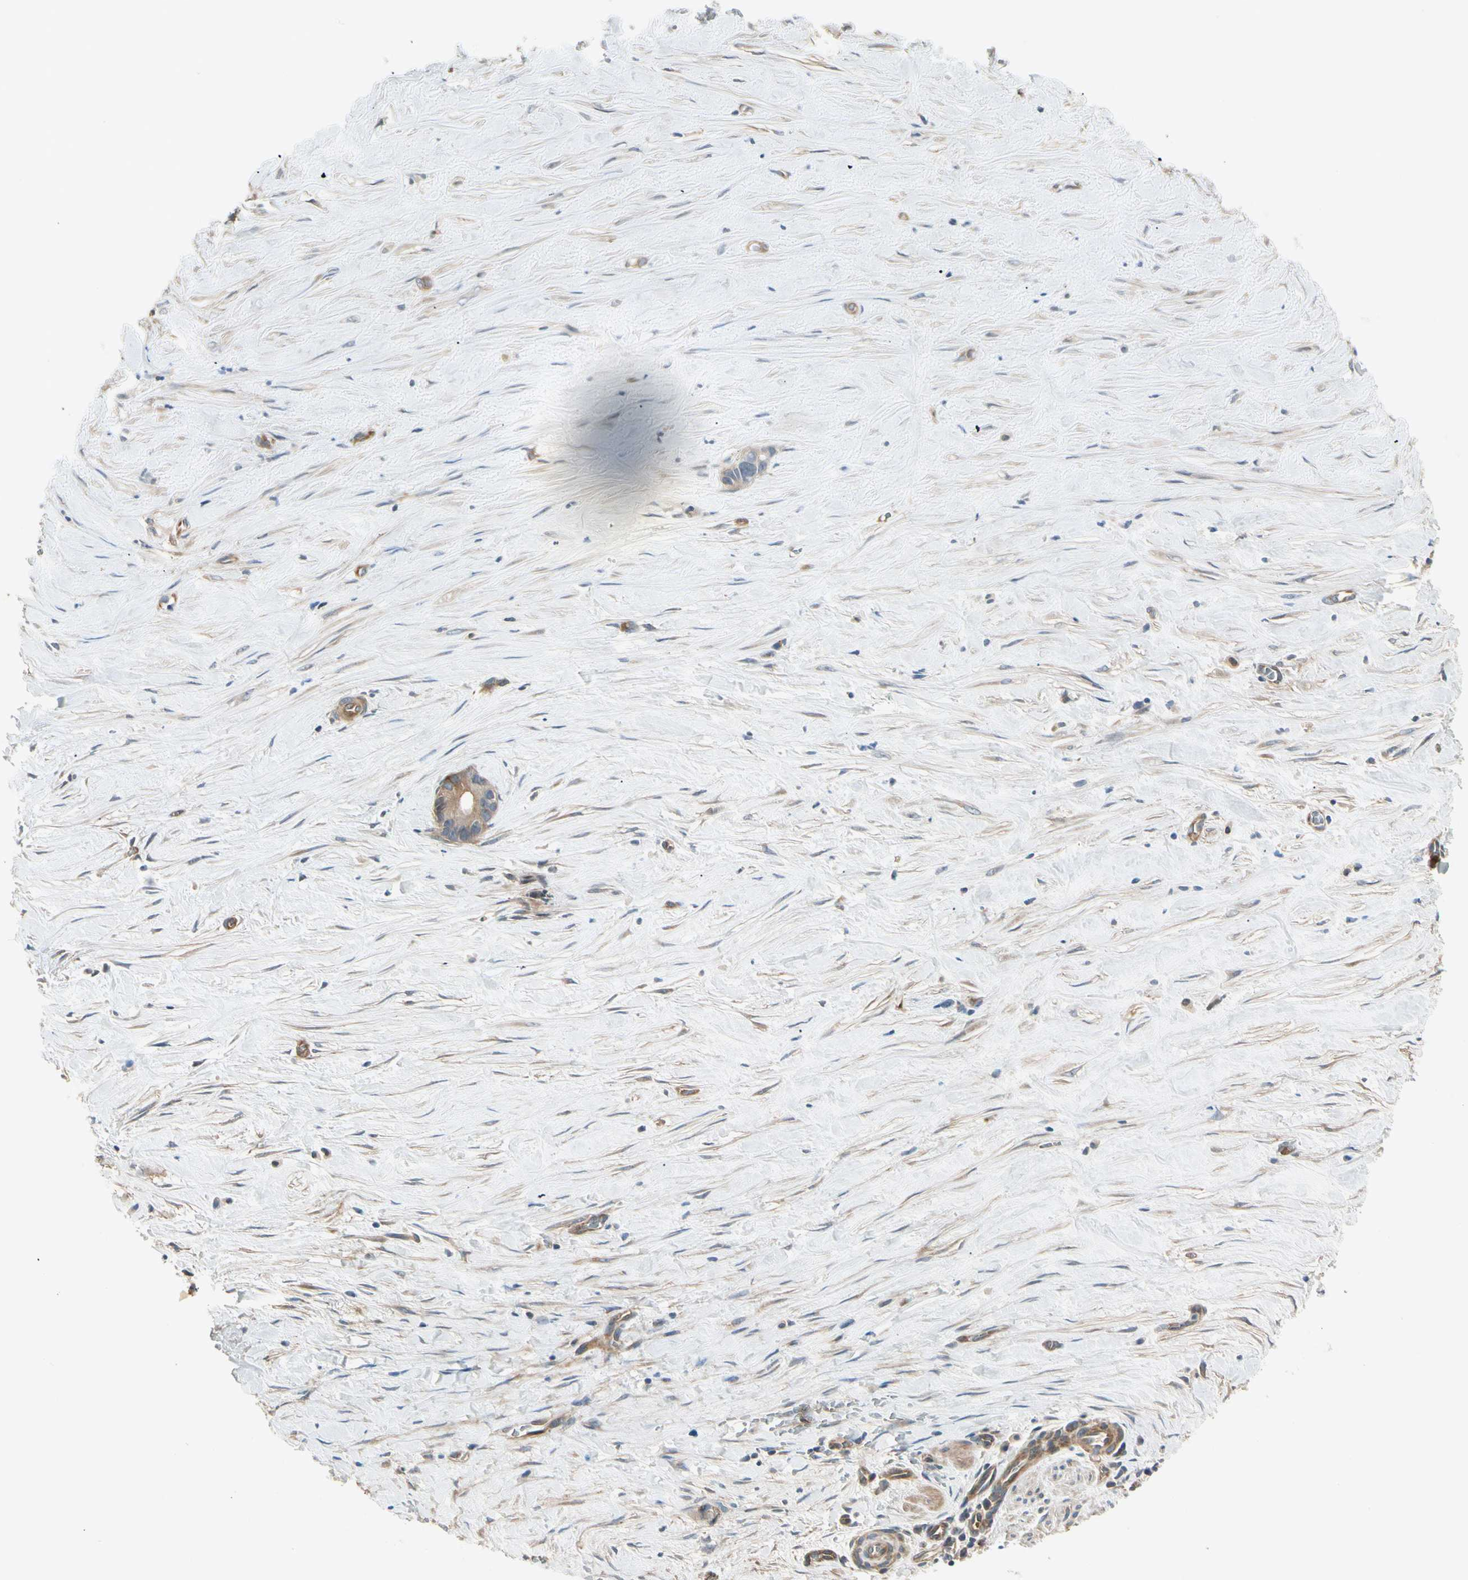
{"staining": {"intensity": "moderate", "quantity": ">75%", "location": "cytoplasmic/membranous"}, "tissue": "liver cancer", "cell_type": "Tumor cells", "image_type": "cancer", "snomed": [{"axis": "morphology", "description": "Cholangiocarcinoma"}, {"axis": "topography", "description": "Liver"}], "caption": "DAB (3,3'-diaminobenzidine) immunohistochemical staining of human liver cancer (cholangiocarcinoma) exhibits moderate cytoplasmic/membranous protein expression in approximately >75% of tumor cells.", "gene": "ROCK2", "patient": {"sex": "female", "age": 55}}